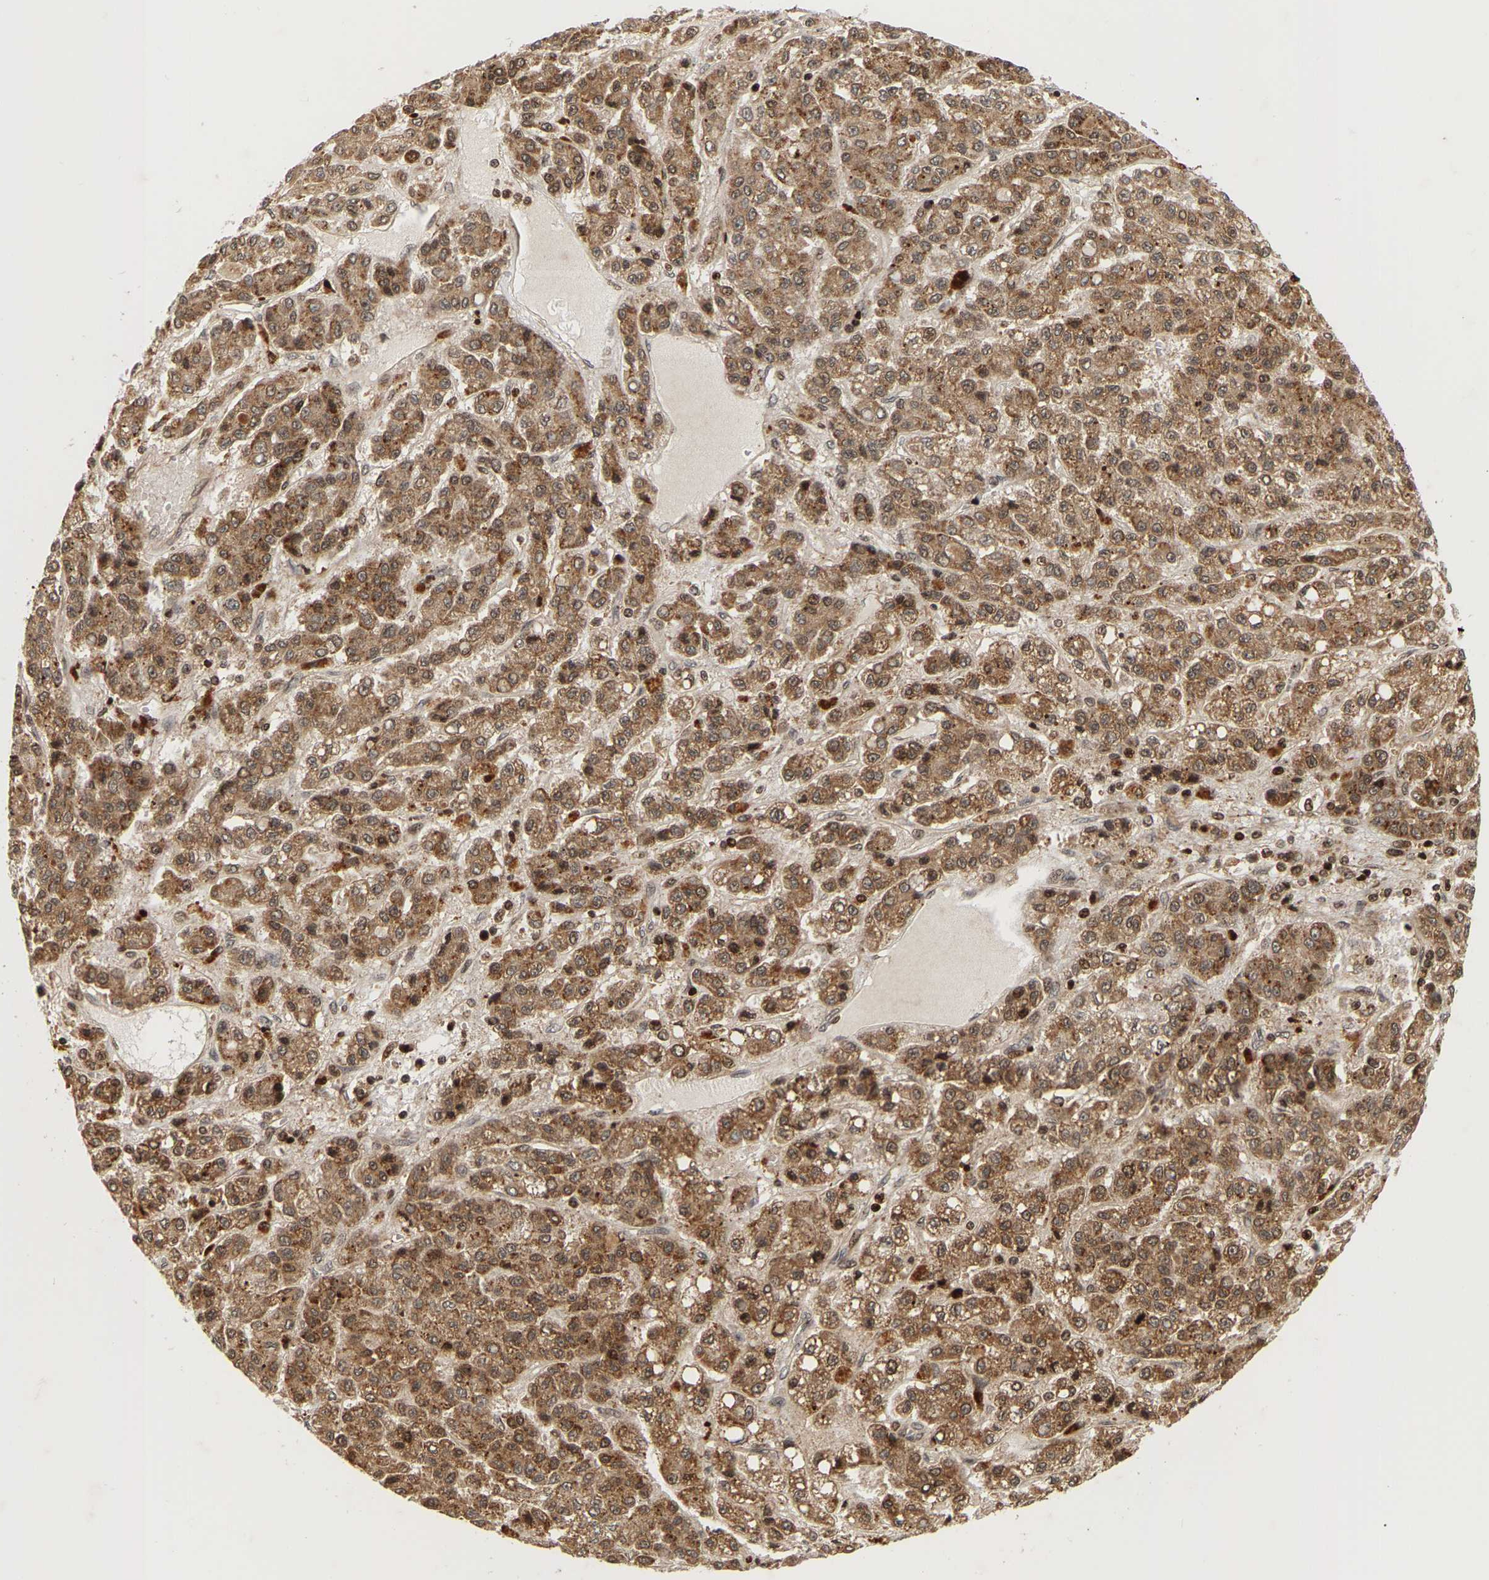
{"staining": {"intensity": "moderate", "quantity": ">75%", "location": "cytoplasmic/membranous"}, "tissue": "liver cancer", "cell_type": "Tumor cells", "image_type": "cancer", "snomed": [{"axis": "morphology", "description": "Carcinoma, Hepatocellular, NOS"}, {"axis": "topography", "description": "Liver"}], "caption": "Immunohistochemistry histopathology image of neoplastic tissue: human liver cancer stained using immunohistochemistry displays medium levels of moderate protein expression localized specifically in the cytoplasmic/membranous of tumor cells, appearing as a cytoplasmic/membranous brown color.", "gene": "NFE2L2", "patient": {"sex": "male", "age": 70}}